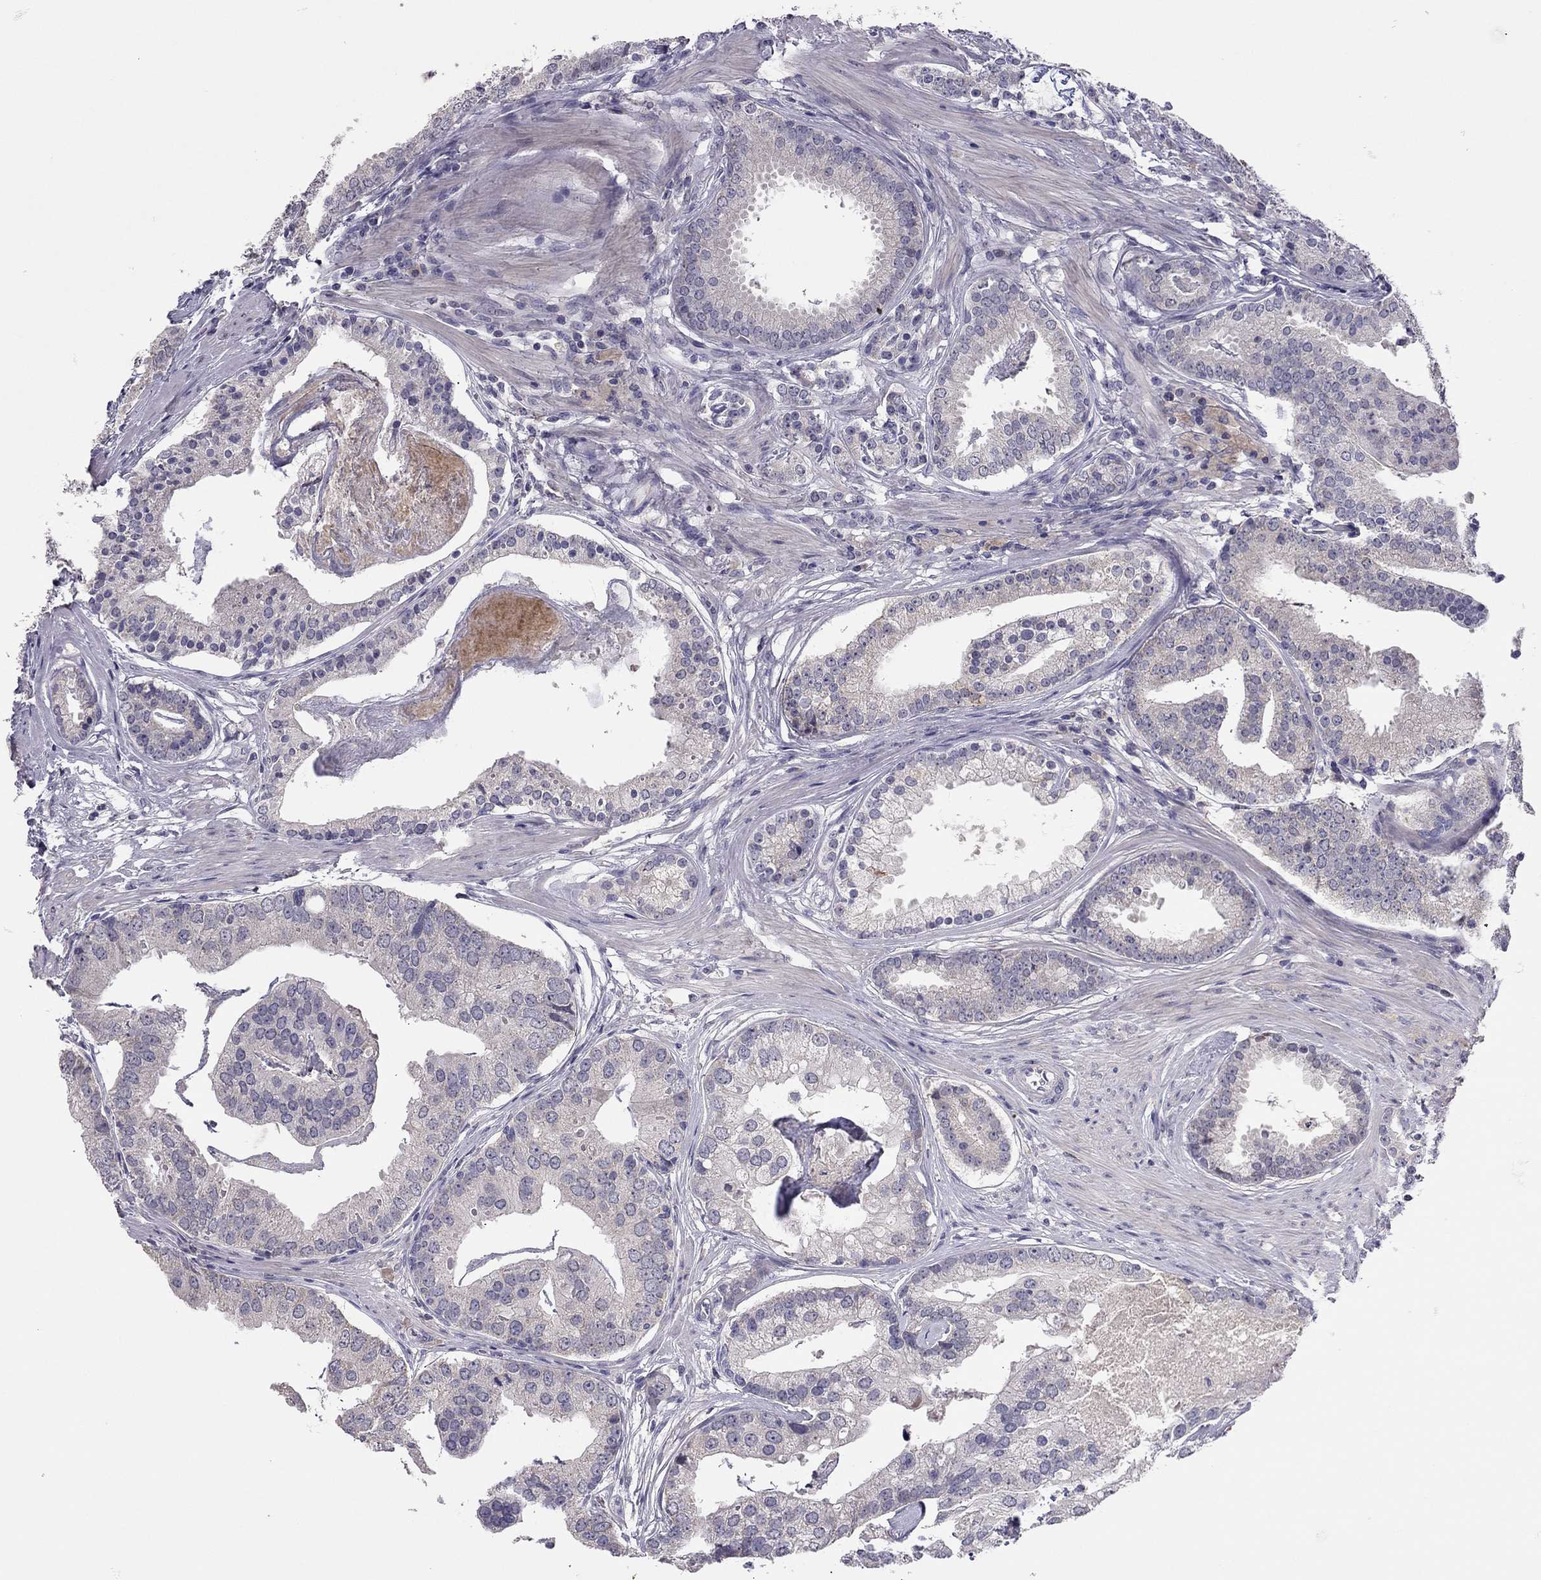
{"staining": {"intensity": "negative", "quantity": "none", "location": "none"}, "tissue": "prostate cancer", "cell_type": "Tumor cells", "image_type": "cancer", "snomed": [{"axis": "morphology", "description": "Adenocarcinoma, NOS"}, {"axis": "topography", "description": "Prostate and seminal vesicle, NOS"}, {"axis": "topography", "description": "Prostate"}], "caption": "Immunohistochemical staining of human prostate adenocarcinoma displays no significant positivity in tumor cells.", "gene": "SCARB1", "patient": {"sex": "male", "age": 44}}